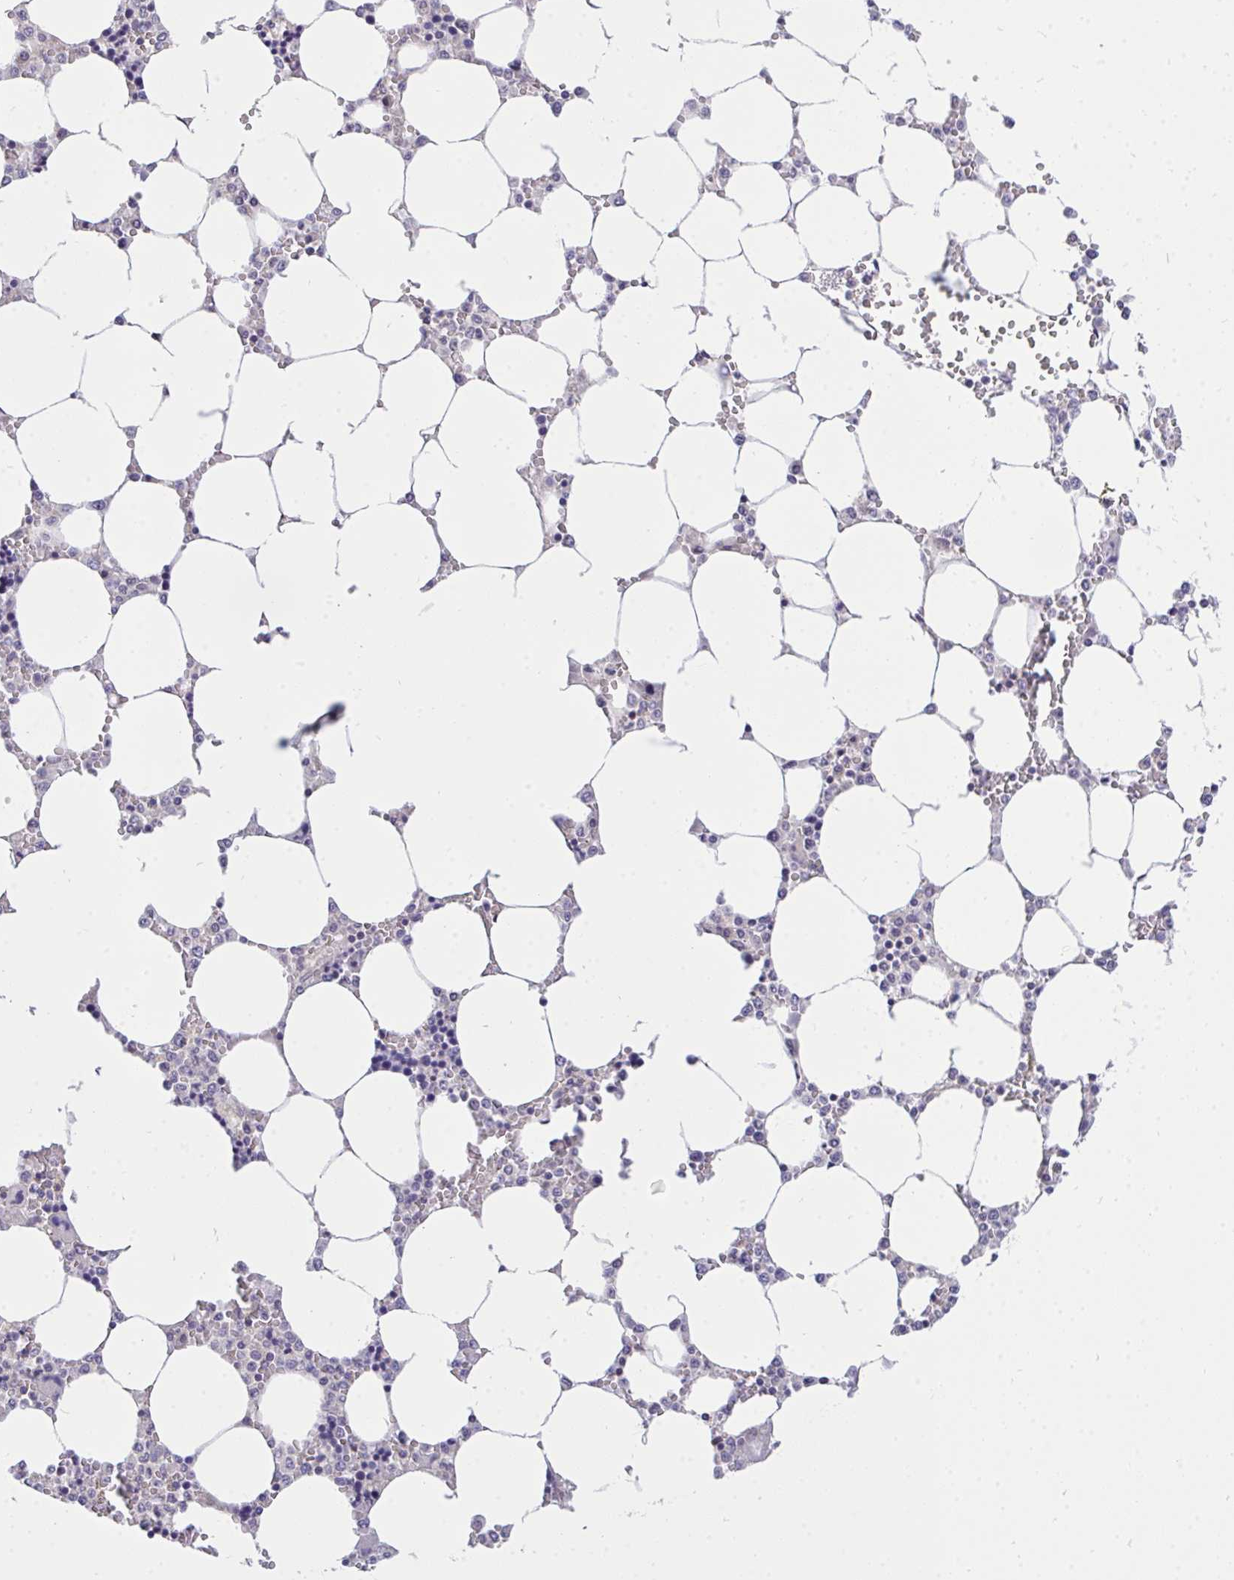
{"staining": {"intensity": "negative", "quantity": "none", "location": "none"}, "tissue": "bone marrow", "cell_type": "Hematopoietic cells", "image_type": "normal", "snomed": [{"axis": "morphology", "description": "Normal tissue, NOS"}, {"axis": "topography", "description": "Bone marrow"}], "caption": "A high-resolution photomicrograph shows immunohistochemistry (IHC) staining of unremarkable bone marrow, which displays no significant positivity in hematopoietic cells. Nuclei are stained in blue.", "gene": "C19orf54", "patient": {"sex": "male", "age": 64}}